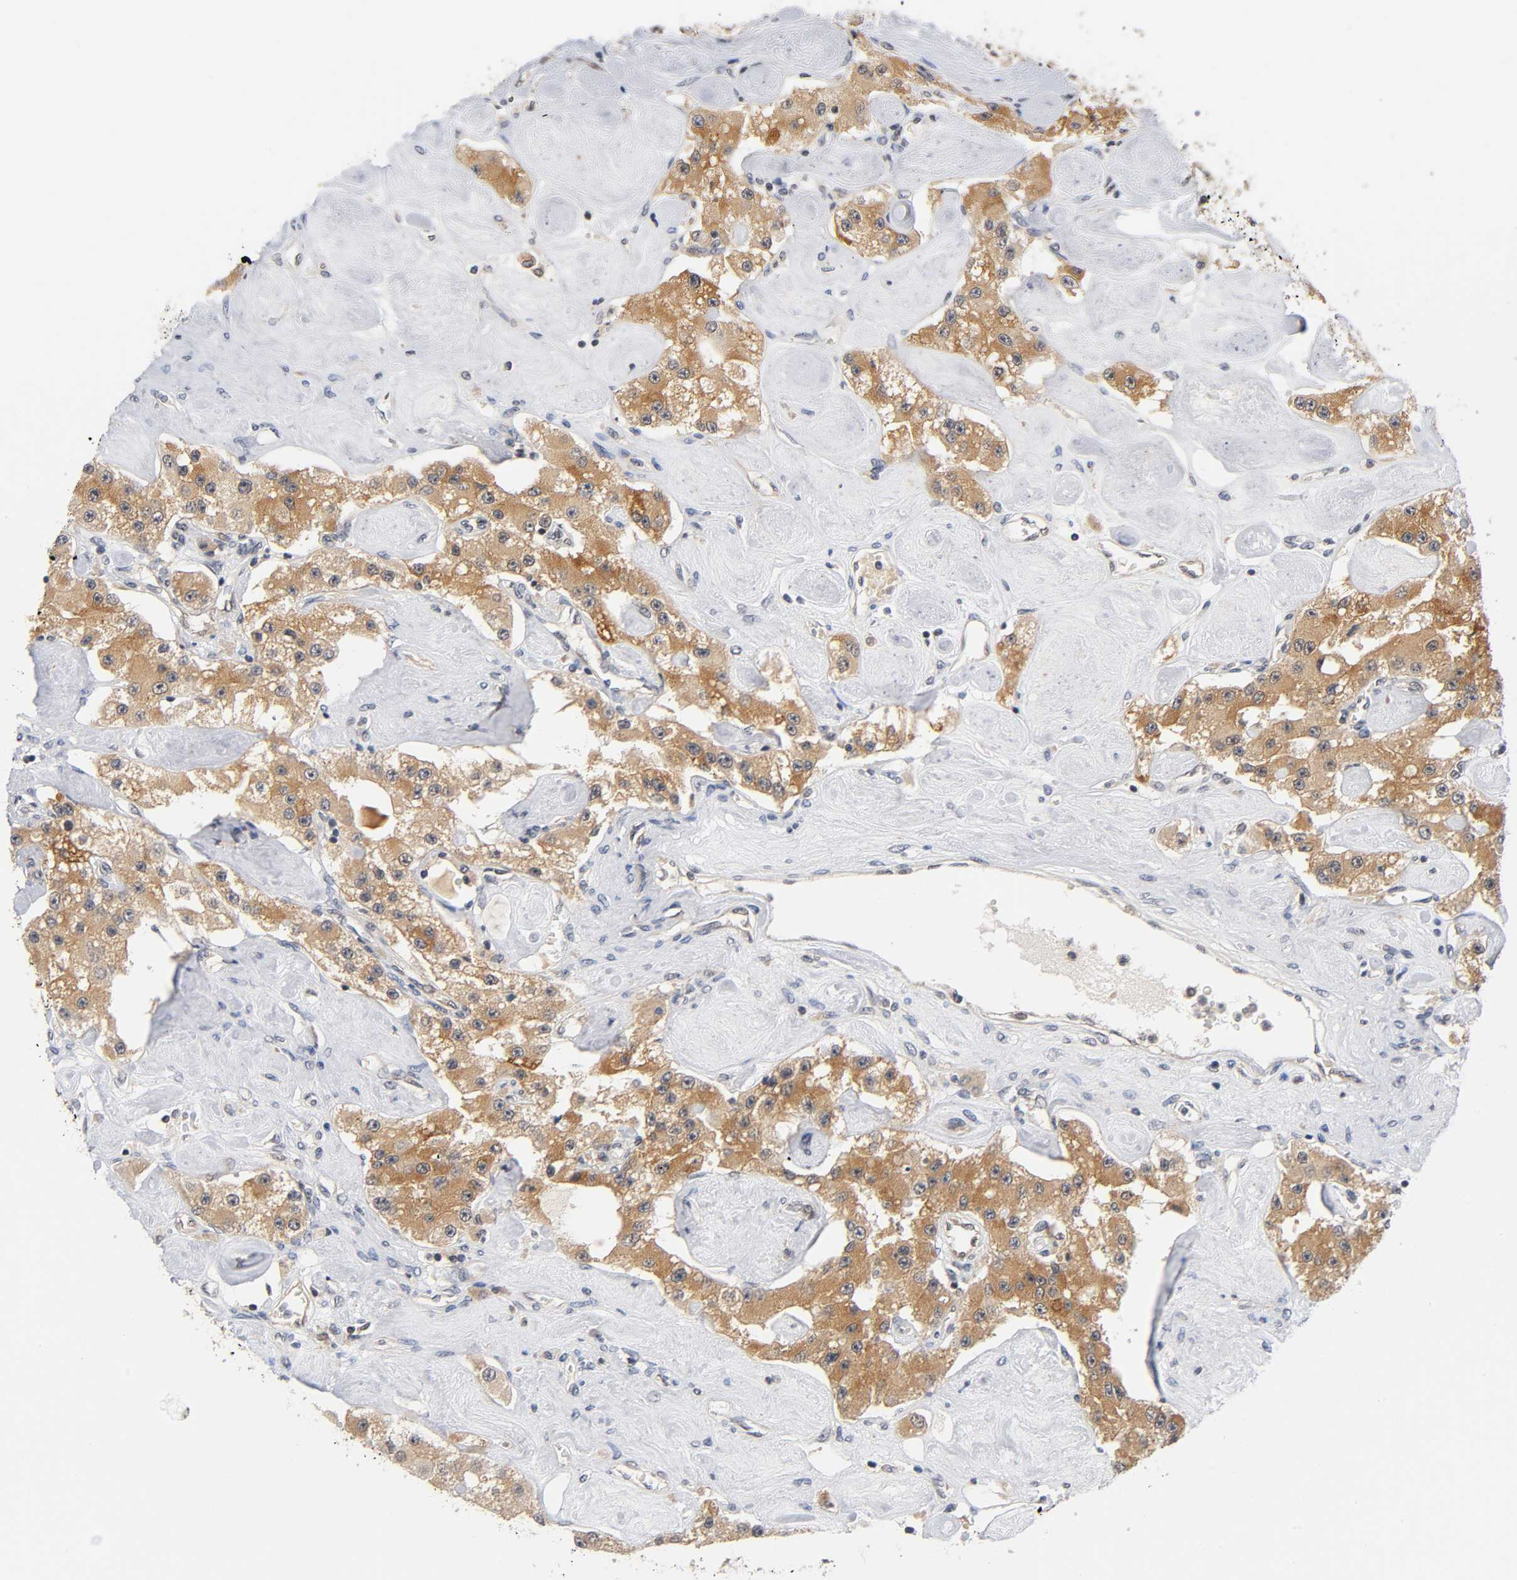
{"staining": {"intensity": "moderate", "quantity": ">75%", "location": "cytoplasmic/membranous"}, "tissue": "carcinoid", "cell_type": "Tumor cells", "image_type": "cancer", "snomed": [{"axis": "morphology", "description": "Carcinoid, malignant, NOS"}, {"axis": "topography", "description": "Pancreas"}], "caption": "A brown stain shows moderate cytoplasmic/membranous staining of a protein in carcinoid (malignant) tumor cells.", "gene": "PRKAB1", "patient": {"sex": "male", "age": 41}}